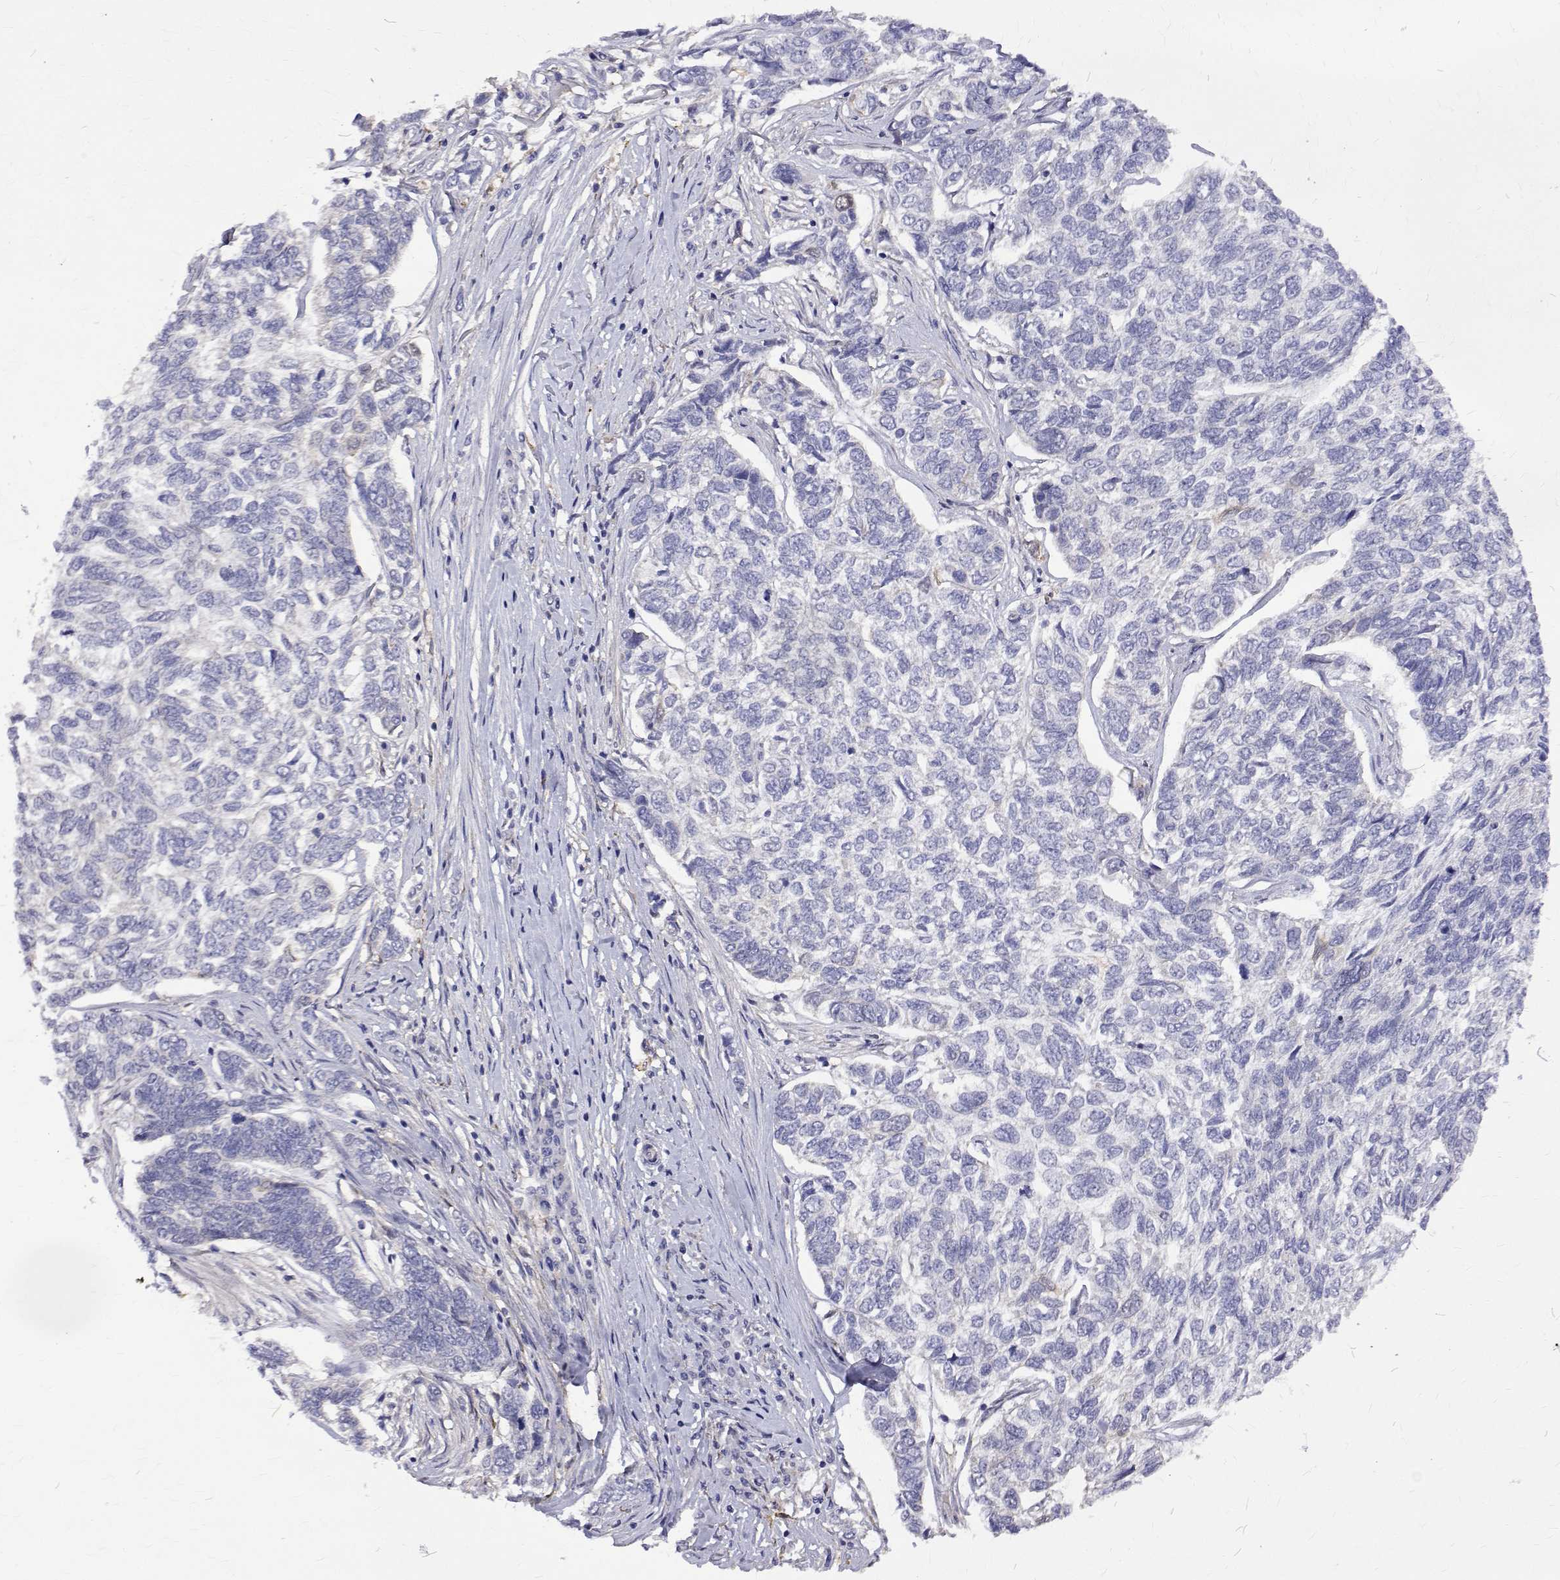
{"staining": {"intensity": "negative", "quantity": "none", "location": "none"}, "tissue": "skin cancer", "cell_type": "Tumor cells", "image_type": "cancer", "snomed": [{"axis": "morphology", "description": "Basal cell carcinoma"}, {"axis": "topography", "description": "Skin"}], "caption": "An image of human skin cancer (basal cell carcinoma) is negative for staining in tumor cells. (Immunohistochemistry, brightfield microscopy, high magnification).", "gene": "PADI1", "patient": {"sex": "female", "age": 65}}